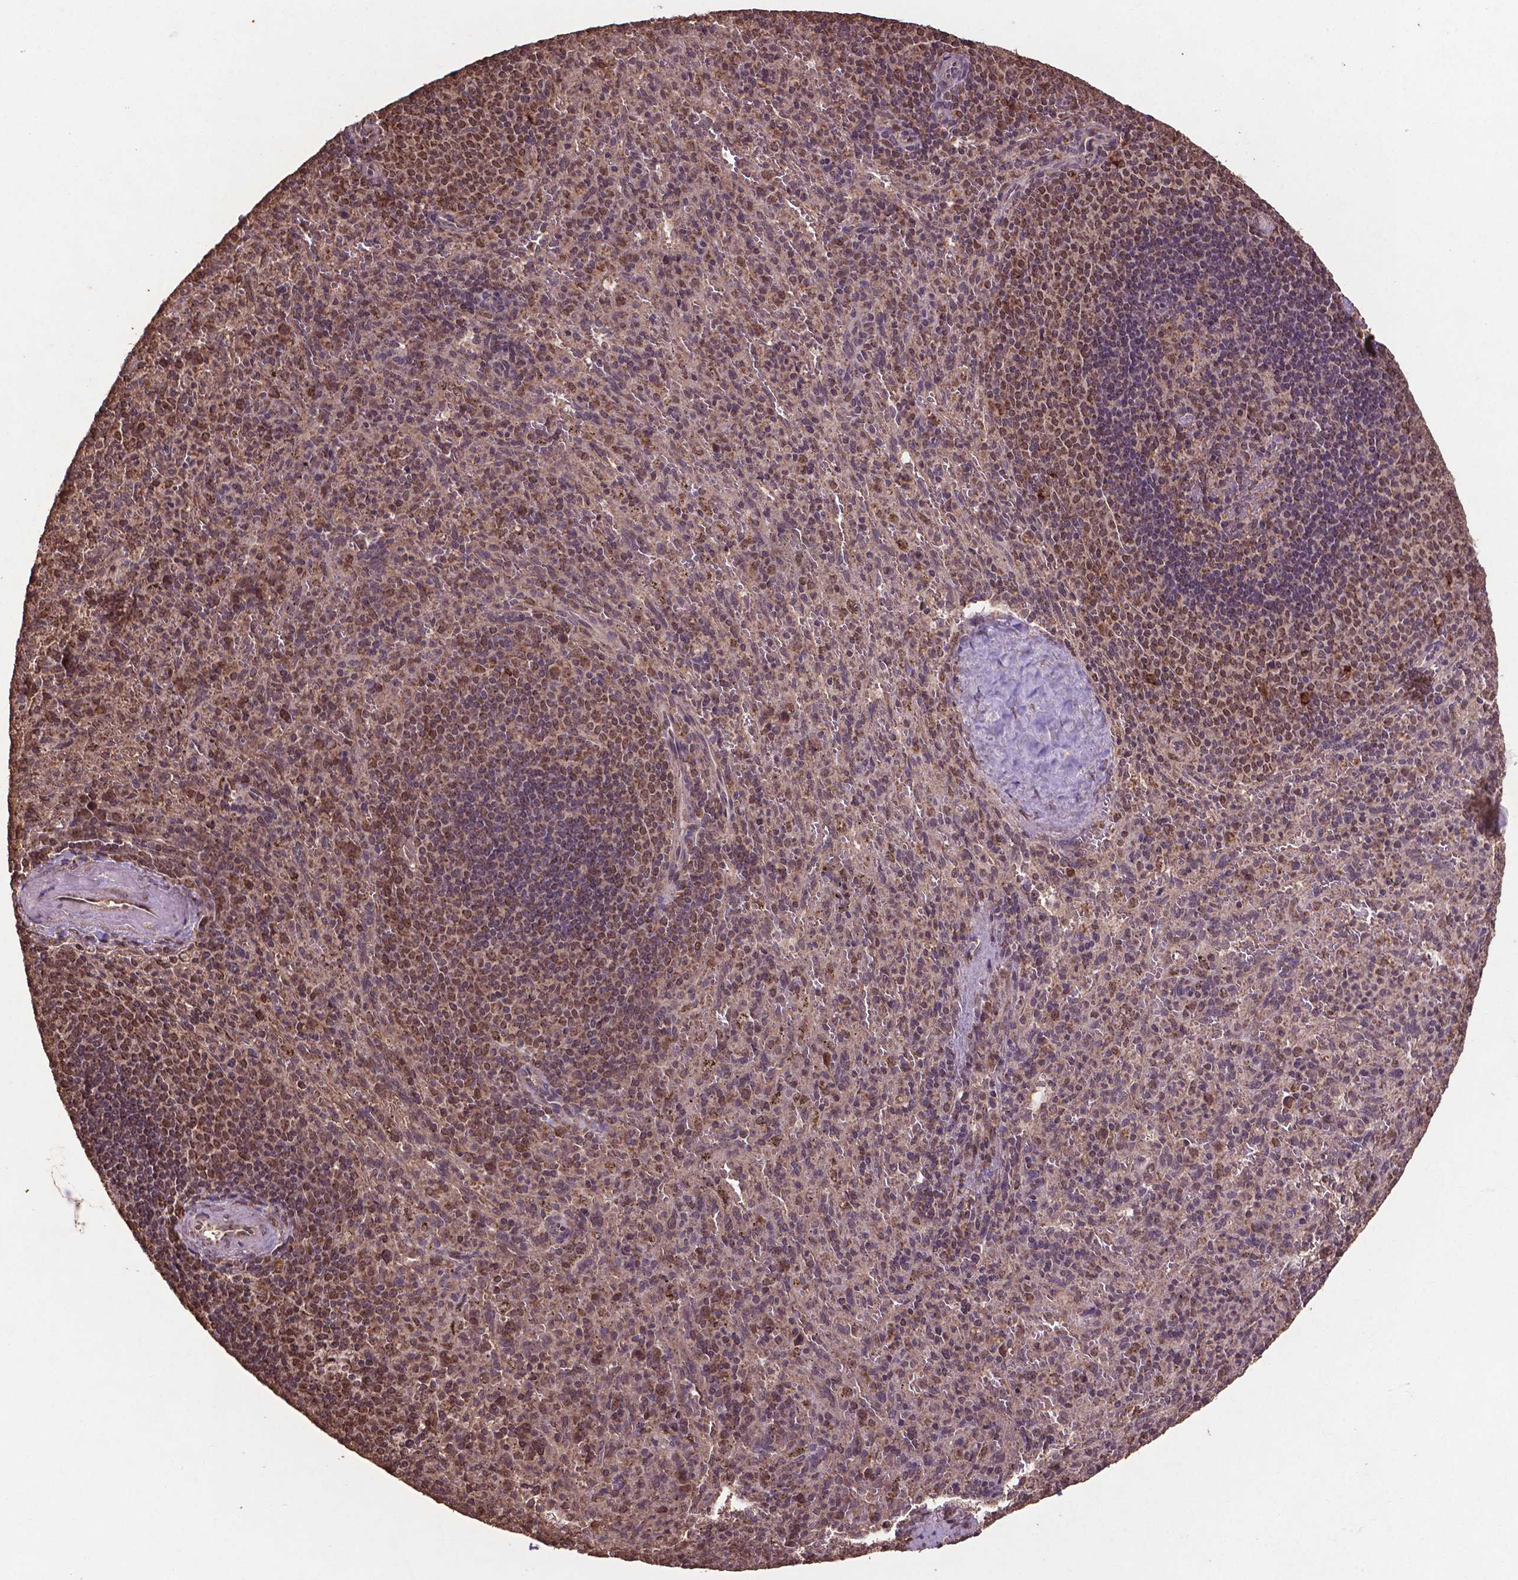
{"staining": {"intensity": "moderate", "quantity": "25%-75%", "location": "cytoplasmic/membranous"}, "tissue": "spleen", "cell_type": "Cells in red pulp", "image_type": "normal", "snomed": [{"axis": "morphology", "description": "Normal tissue, NOS"}, {"axis": "topography", "description": "Spleen"}], "caption": "Protein expression by immunohistochemistry exhibits moderate cytoplasmic/membranous expression in approximately 25%-75% of cells in red pulp in normal spleen.", "gene": "DCAF1", "patient": {"sex": "male", "age": 57}}